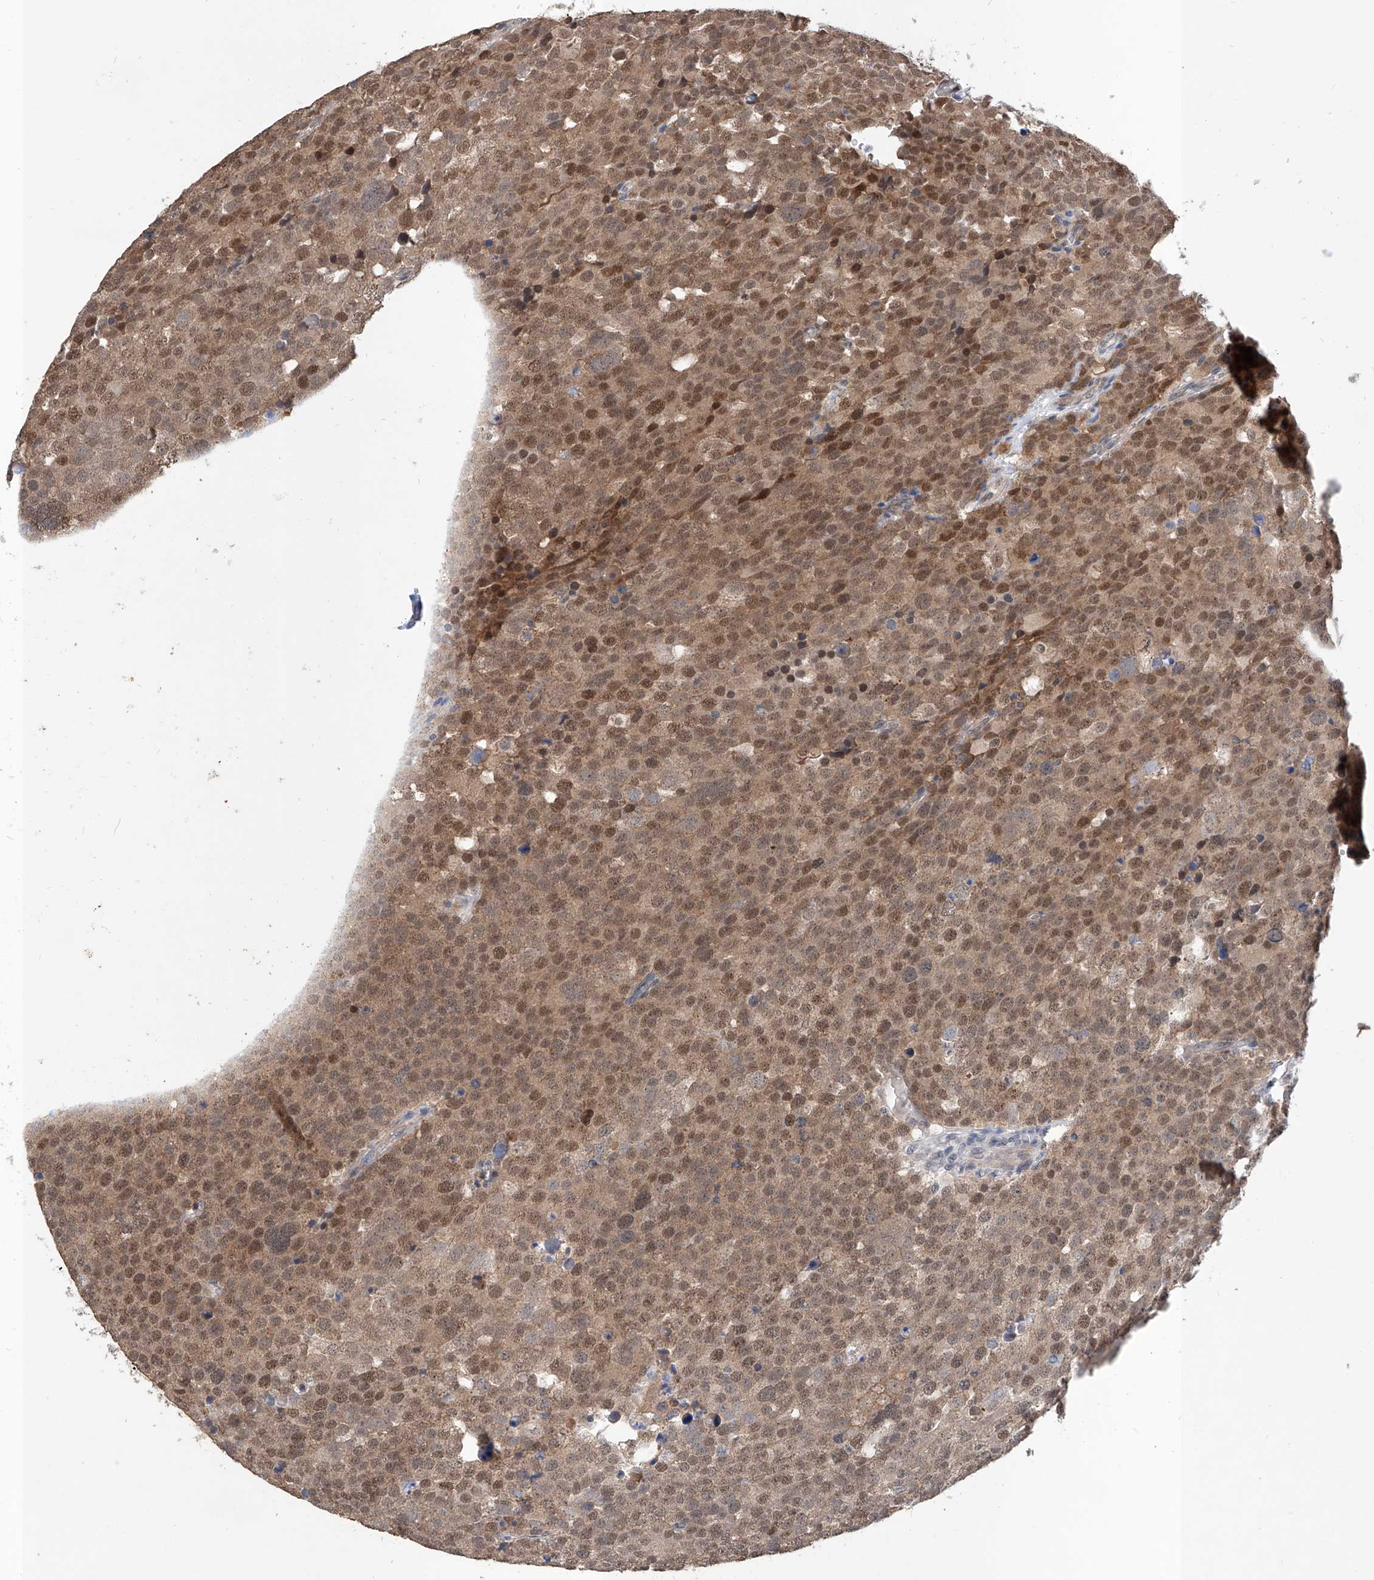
{"staining": {"intensity": "moderate", "quantity": ">75%", "location": "cytoplasmic/membranous,nuclear"}, "tissue": "testis cancer", "cell_type": "Tumor cells", "image_type": "cancer", "snomed": [{"axis": "morphology", "description": "Seminoma, NOS"}, {"axis": "topography", "description": "Testis"}], "caption": "Tumor cells display medium levels of moderate cytoplasmic/membranous and nuclear positivity in about >75% of cells in human testis cancer (seminoma).", "gene": "CARMIL3", "patient": {"sex": "male", "age": 71}}